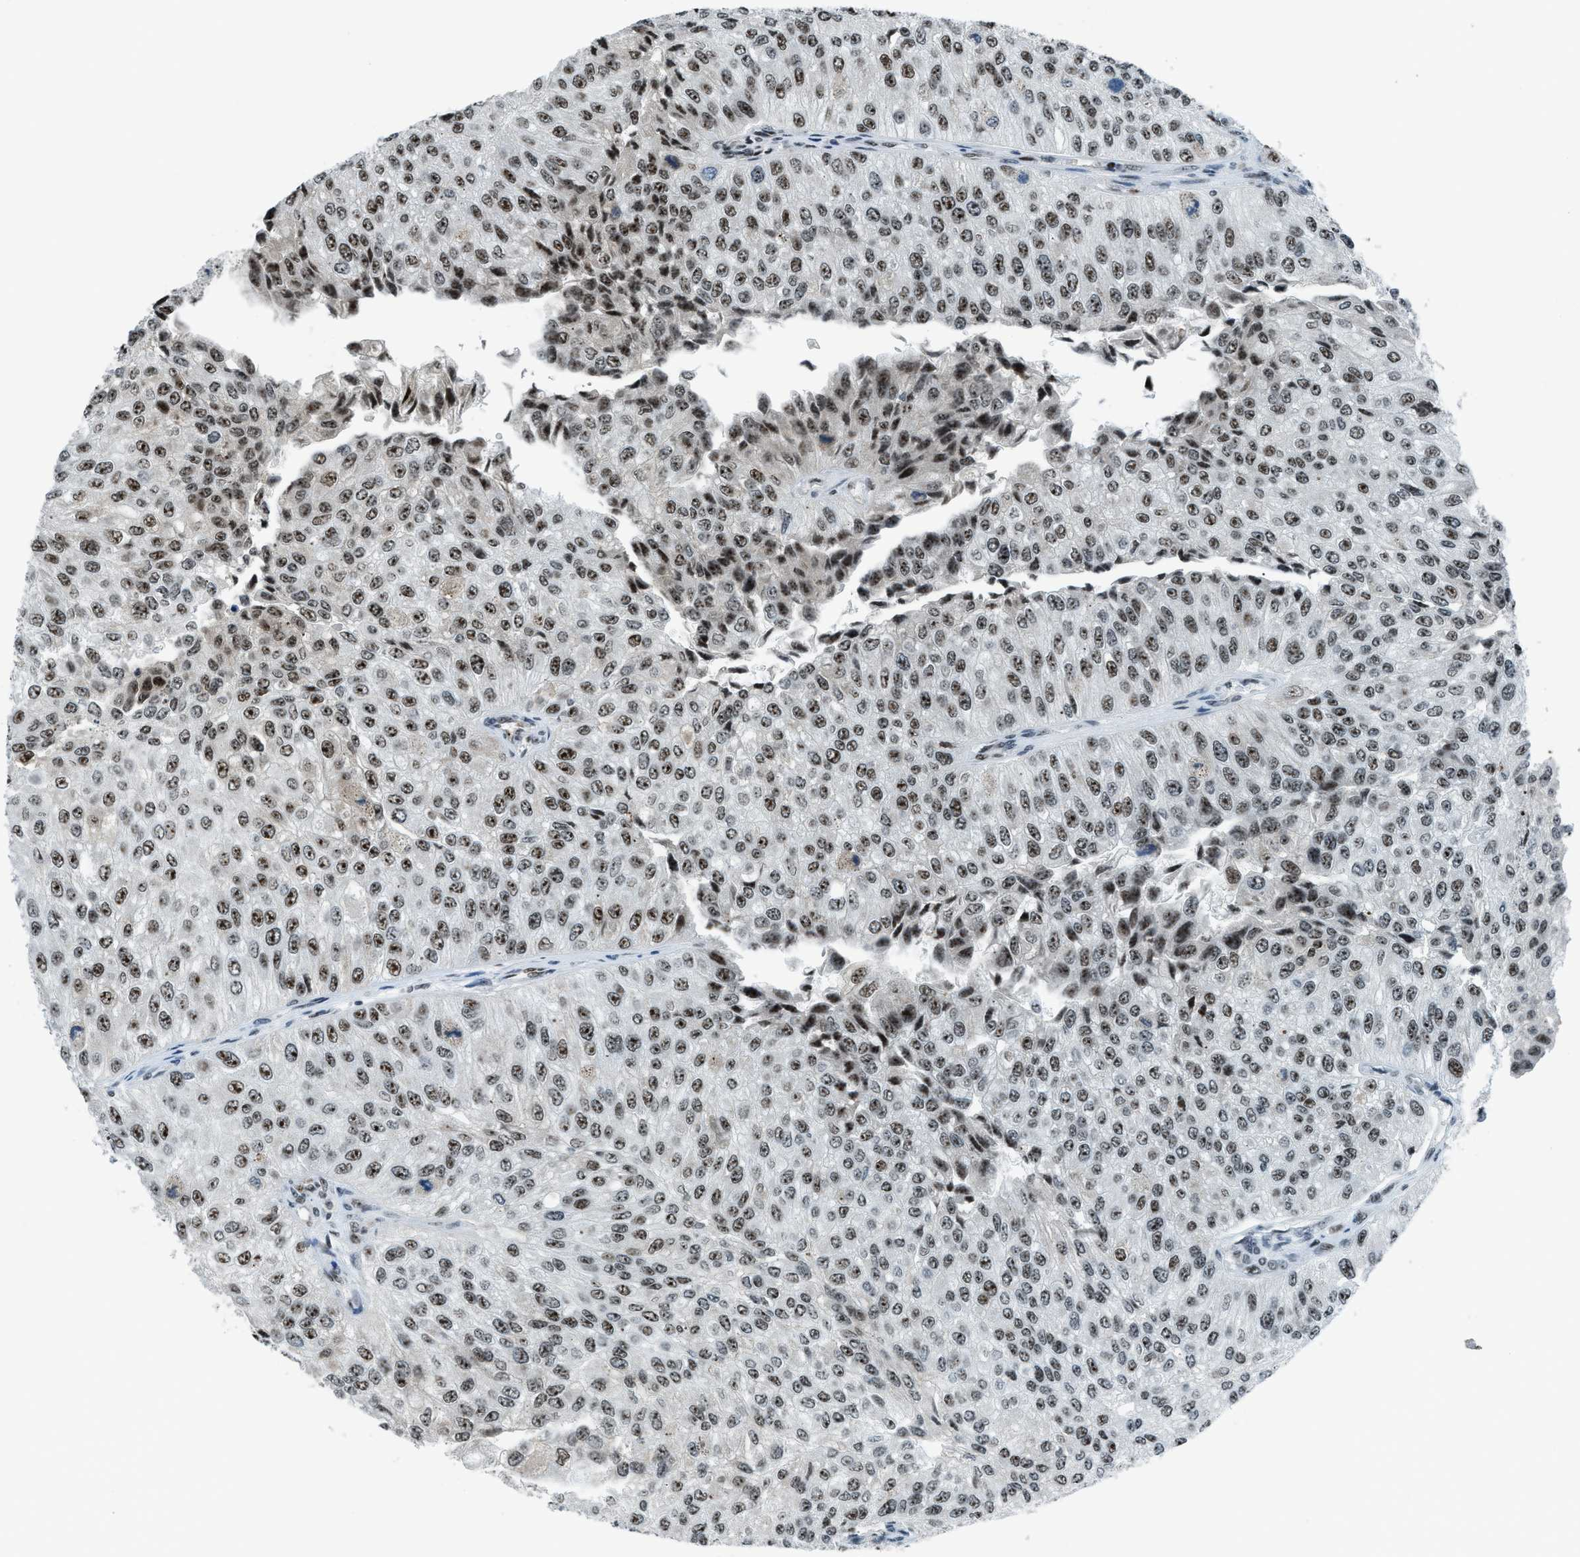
{"staining": {"intensity": "strong", "quantity": ">75%", "location": "nuclear"}, "tissue": "urothelial cancer", "cell_type": "Tumor cells", "image_type": "cancer", "snomed": [{"axis": "morphology", "description": "Urothelial carcinoma, High grade"}, {"axis": "topography", "description": "Kidney"}, {"axis": "topography", "description": "Urinary bladder"}], "caption": "This micrograph reveals immunohistochemistry (IHC) staining of urothelial cancer, with high strong nuclear positivity in approximately >75% of tumor cells.", "gene": "RAD51B", "patient": {"sex": "male", "age": 77}}